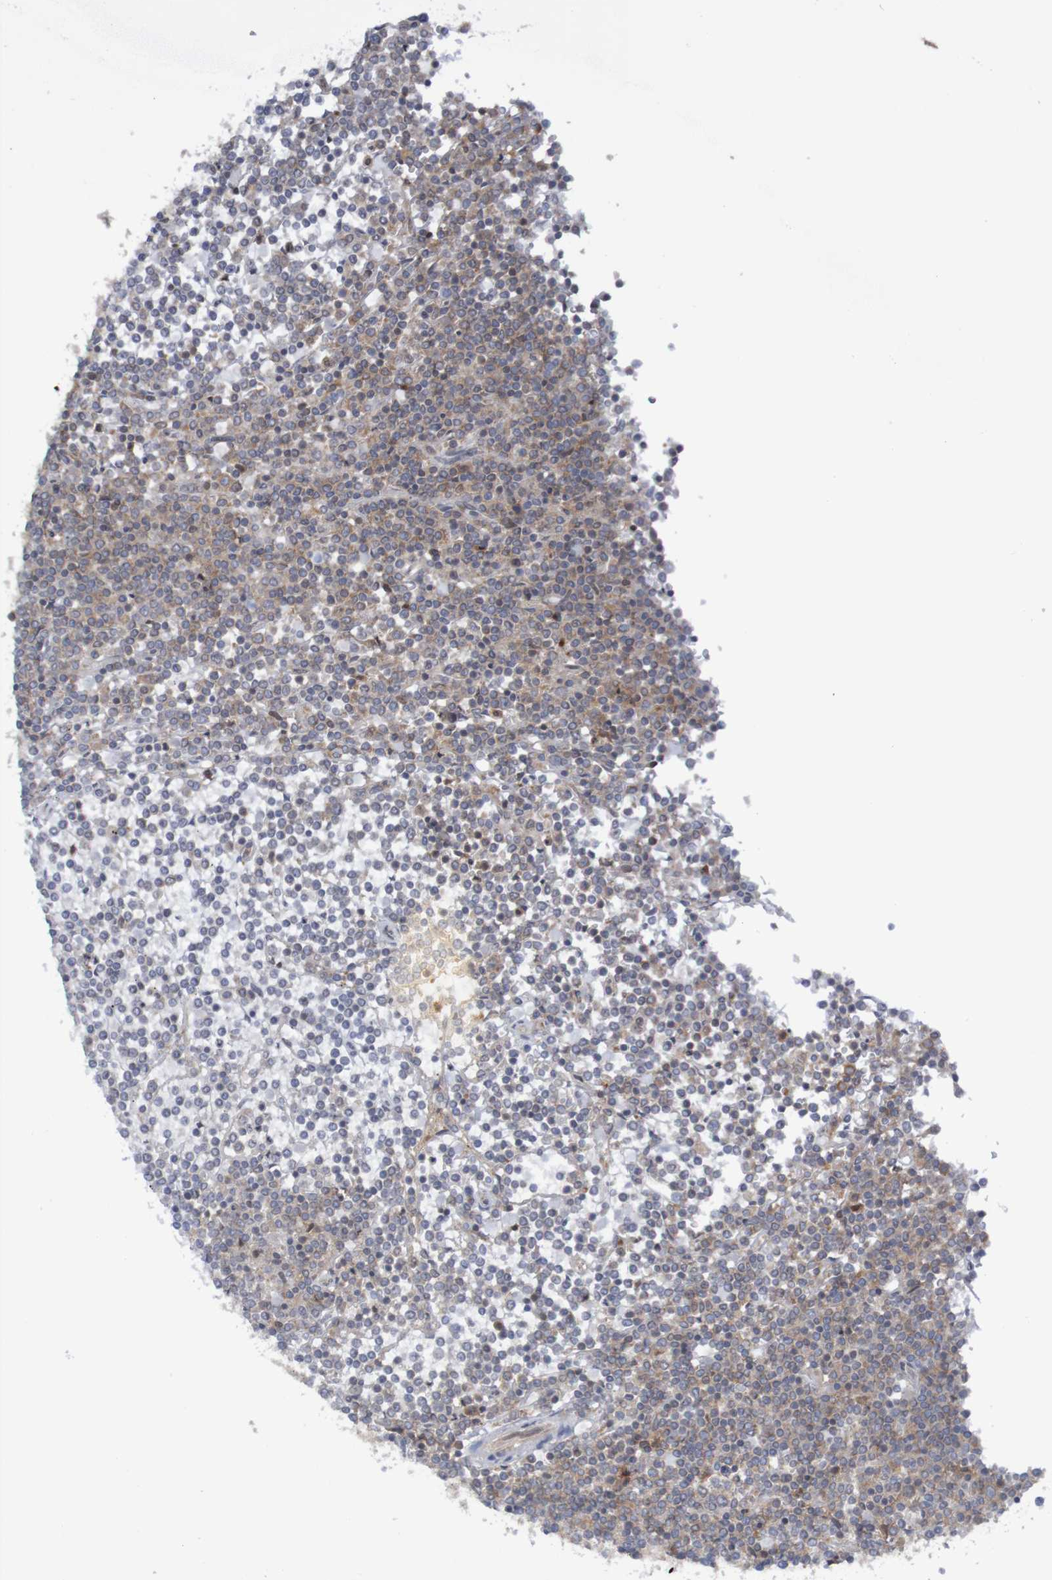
{"staining": {"intensity": "moderate", "quantity": ">75%", "location": "cytoplasmic/membranous"}, "tissue": "lymphoma", "cell_type": "Tumor cells", "image_type": "cancer", "snomed": [{"axis": "morphology", "description": "Malignant lymphoma, non-Hodgkin's type, Low grade"}, {"axis": "topography", "description": "Spleen"}], "caption": "High-magnification brightfield microscopy of low-grade malignant lymphoma, non-Hodgkin's type stained with DAB (3,3'-diaminobenzidine) (brown) and counterstained with hematoxylin (blue). tumor cells exhibit moderate cytoplasmic/membranous positivity is seen in approximately>75% of cells.", "gene": "LRRC47", "patient": {"sex": "female", "age": 19}}